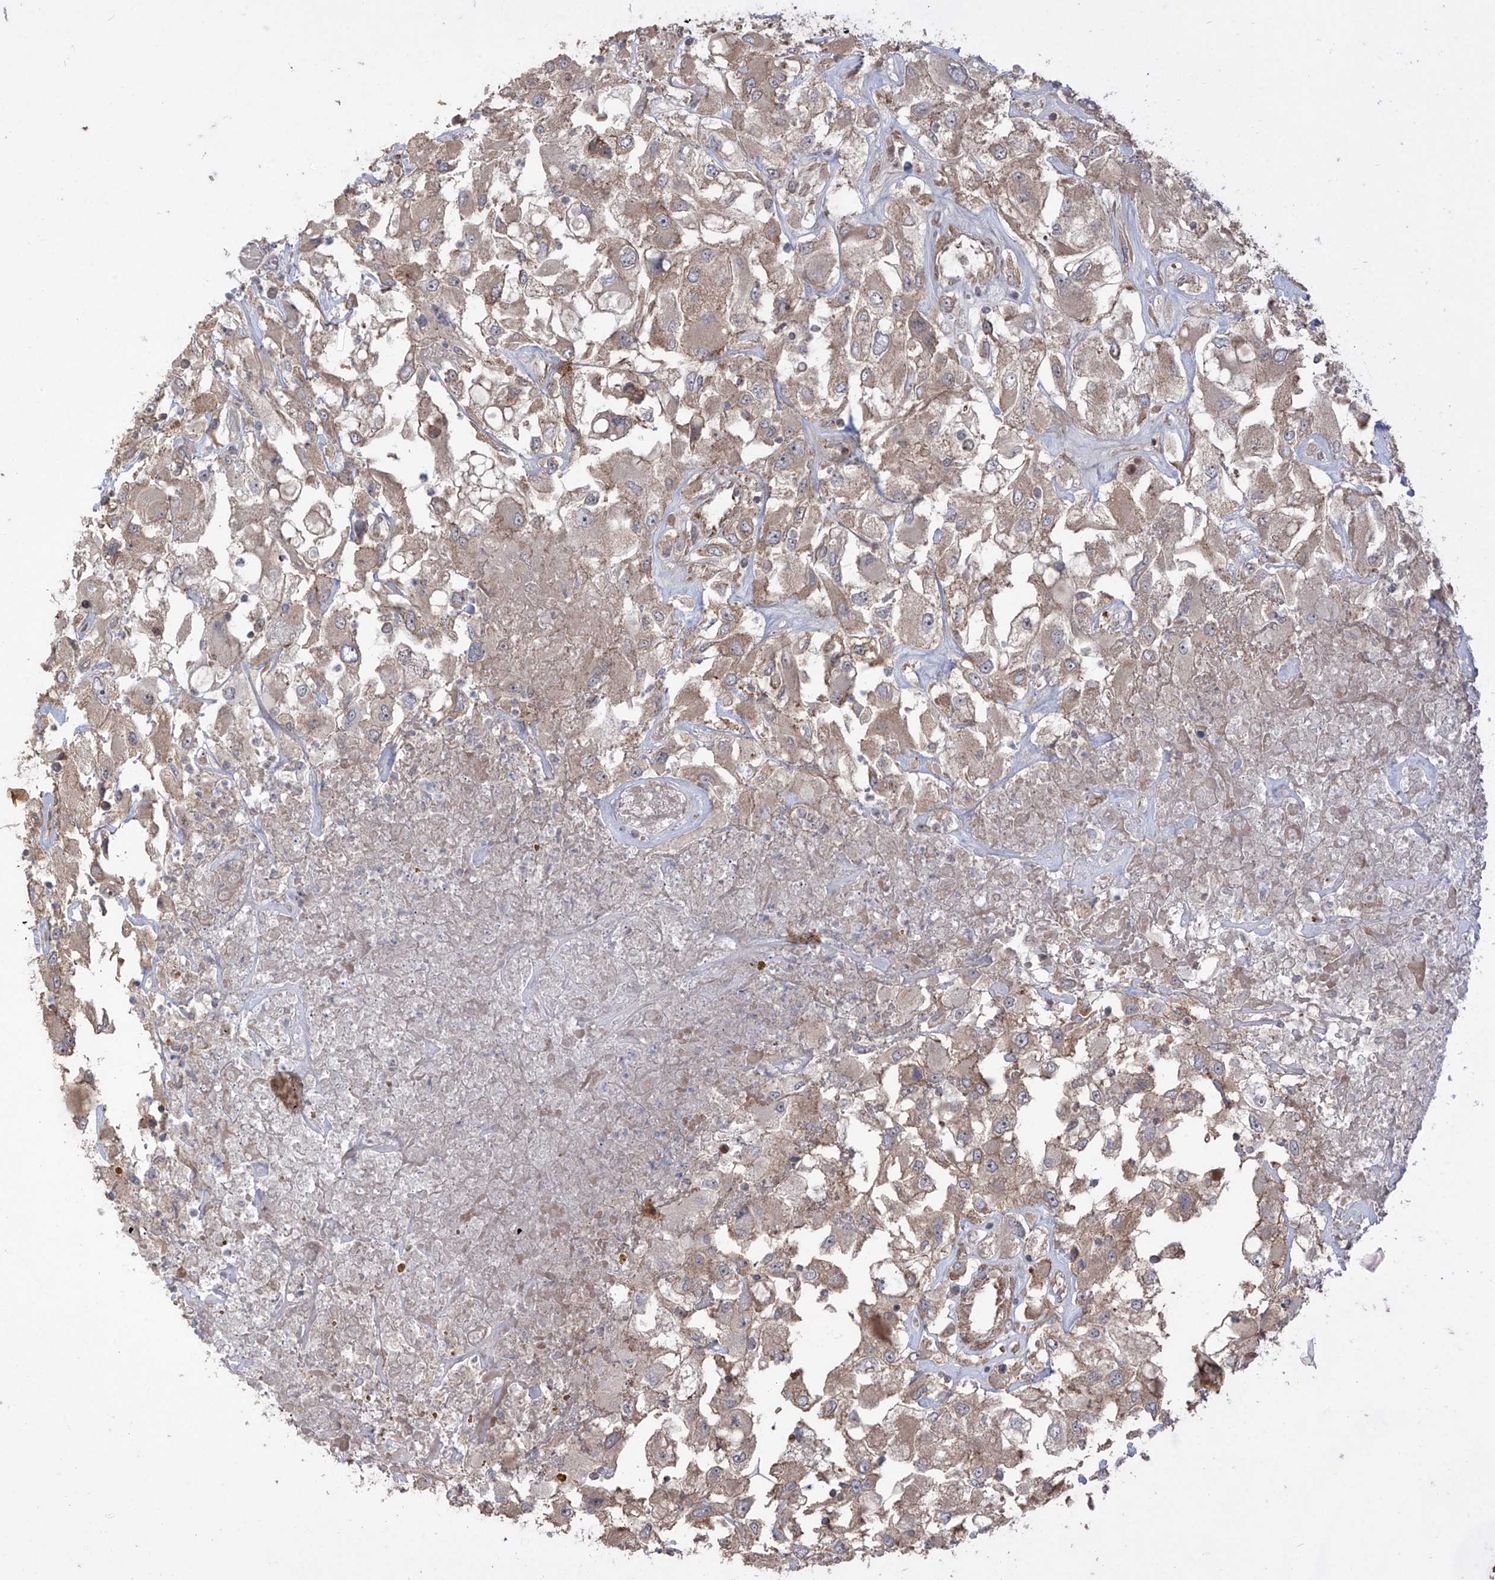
{"staining": {"intensity": "weak", "quantity": "25%-75%", "location": "cytoplasmic/membranous"}, "tissue": "renal cancer", "cell_type": "Tumor cells", "image_type": "cancer", "snomed": [{"axis": "morphology", "description": "Adenocarcinoma, NOS"}, {"axis": "topography", "description": "Kidney"}], "caption": "DAB (3,3'-diaminobenzidine) immunohistochemical staining of renal adenocarcinoma reveals weak cytoplasmic/membranous protein staining in about 25%-75% of tumor cells.", "gene": "LRRC74A", "patient": {"sex": "female", "age": 52}}